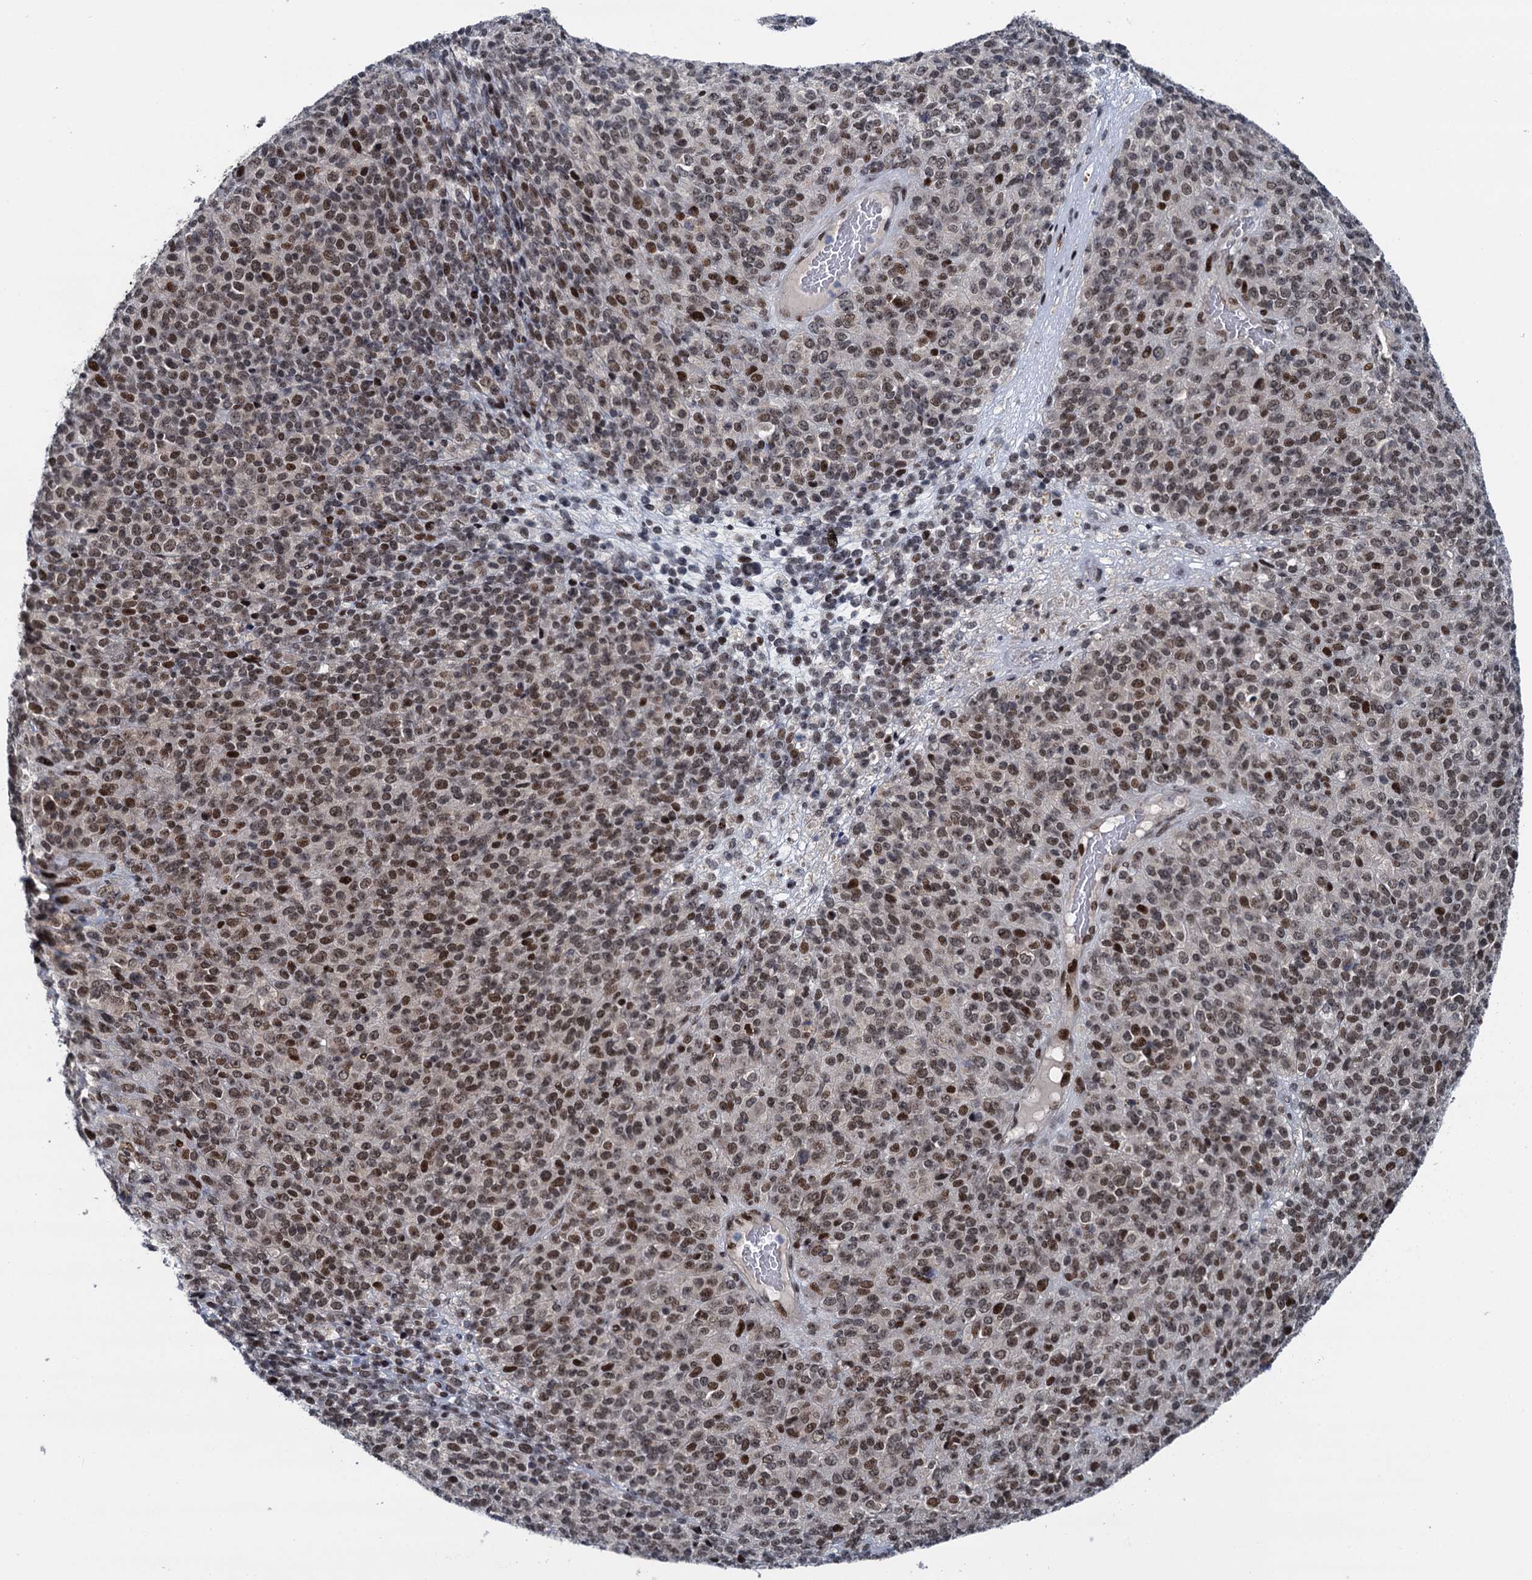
{"staining": {"intensity": "moderate", "quantity": ">75%", "location": "nuclear"}, "tissue": "melanoma", "cell_type": "Tumor cells", "image_type": "cancer", "snomed": [{"axis": "morphology", "description": "Malignant melanoma, Metastatic site"}, {"axis": "topography", "description": "Brain"}], "caption": "Immunohistochemistry staining of malignant melanoma (metastatic site), which exhibits medium levels of moderate nuclear staining in approximately >75% of tumor cells indicating moderate nuclear protein positivity. The staining was performed using DAB (brown) for protein detection and nuclei were counterstained in hematoxylin (blue).", "gene": "RUFY2", "patient": {"sex": "female", "age": 56}}